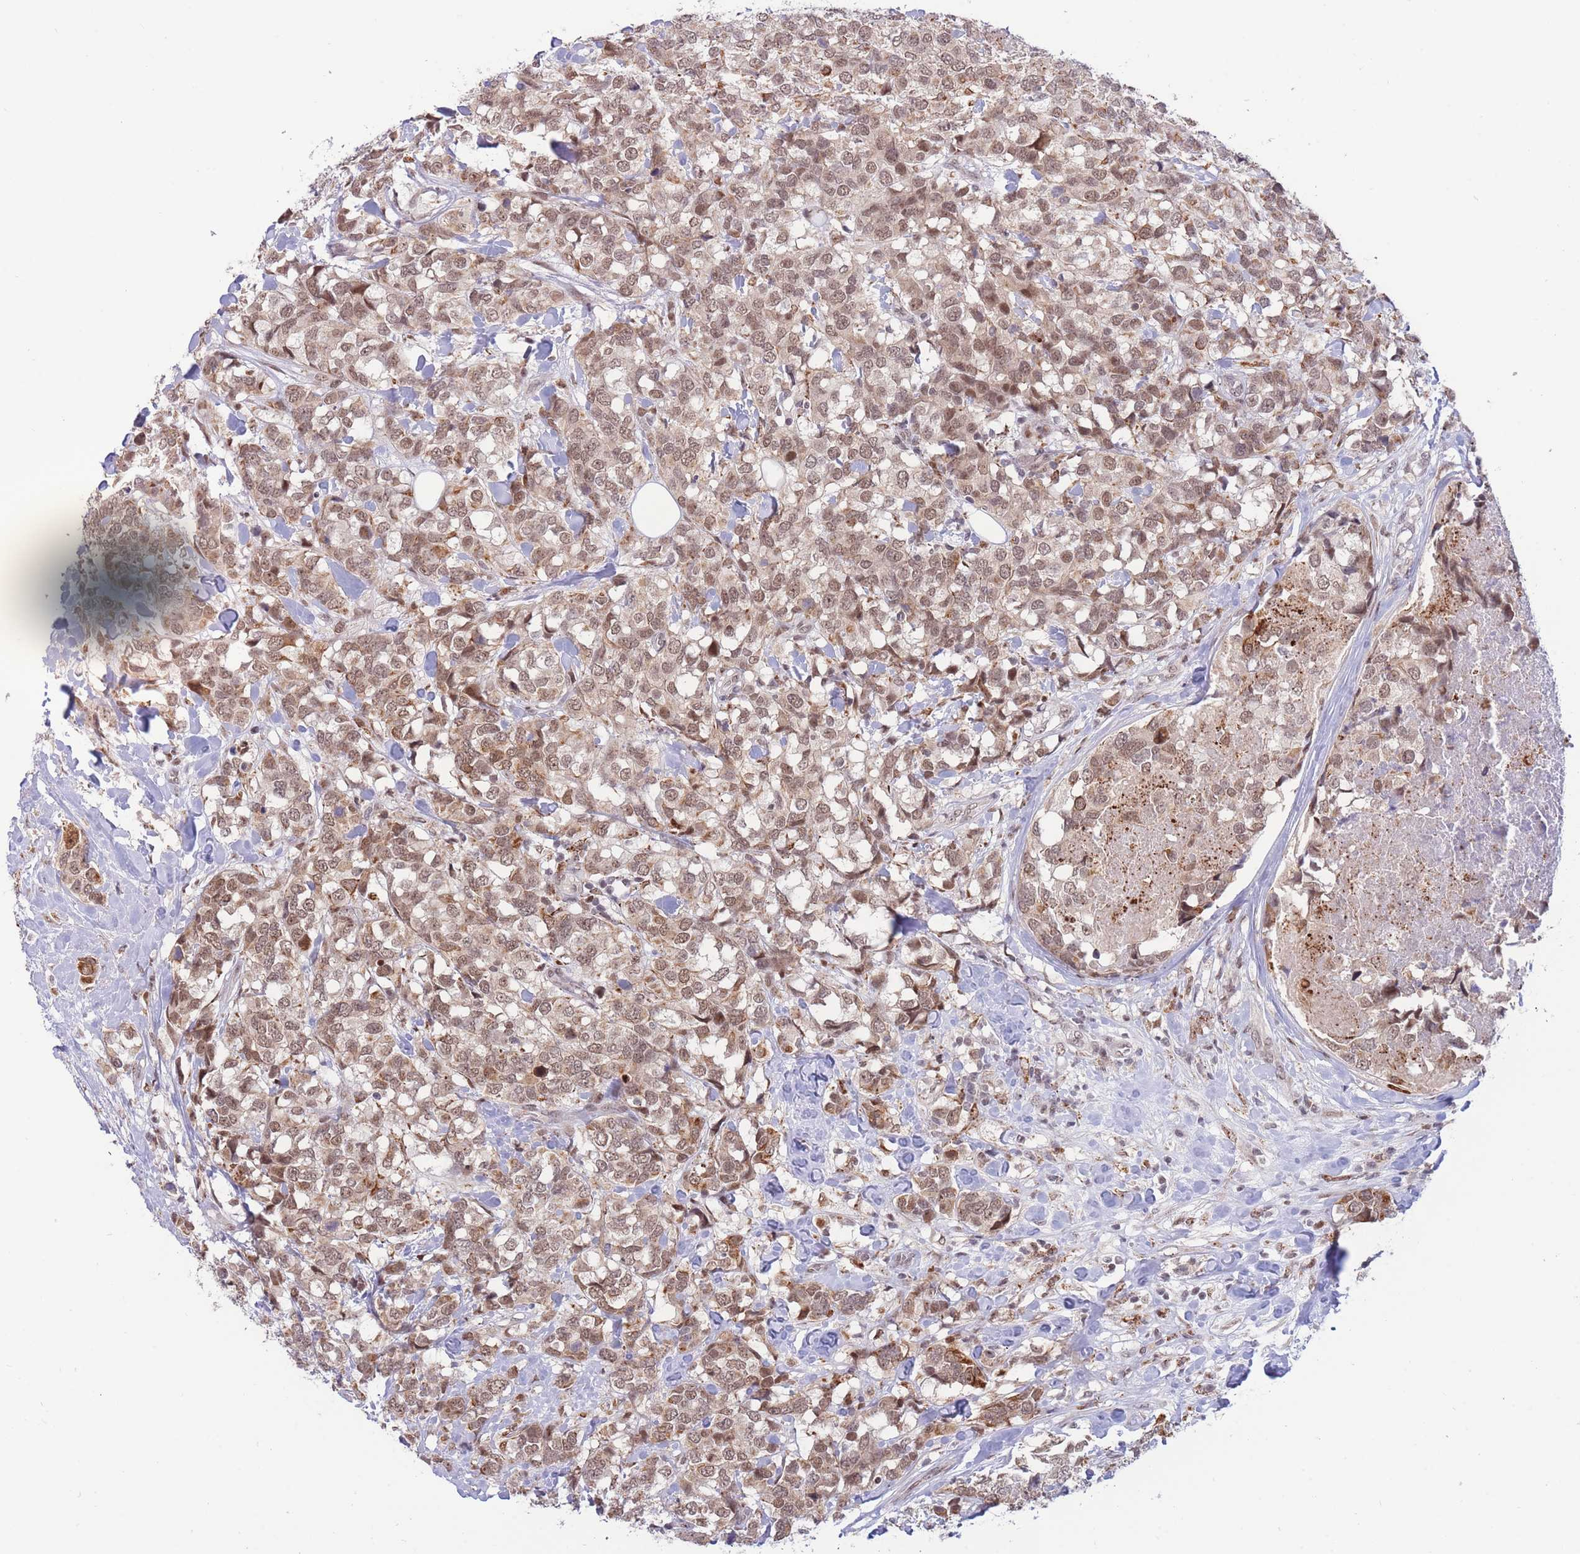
{"staining": {"intensity": "moderate", "quantity": ">75%", "location": "nuclear"}, "tissue": "breast cancer", "cell_type": "Tumor cells", "image_type": "cancer", "snomed": [{"axis": "morphology", "description": "Lobular carcinoma"}, {"axis": "topography", "description": "Breast"}], "caption": "About >75% of tumor cells in human breast lobular carcinoma show moderate nuclear protein staining as visualized by brown immunohistochemical staining.", "gene": "TARBP2", "patient": {"sex": "female", "age": 59}}